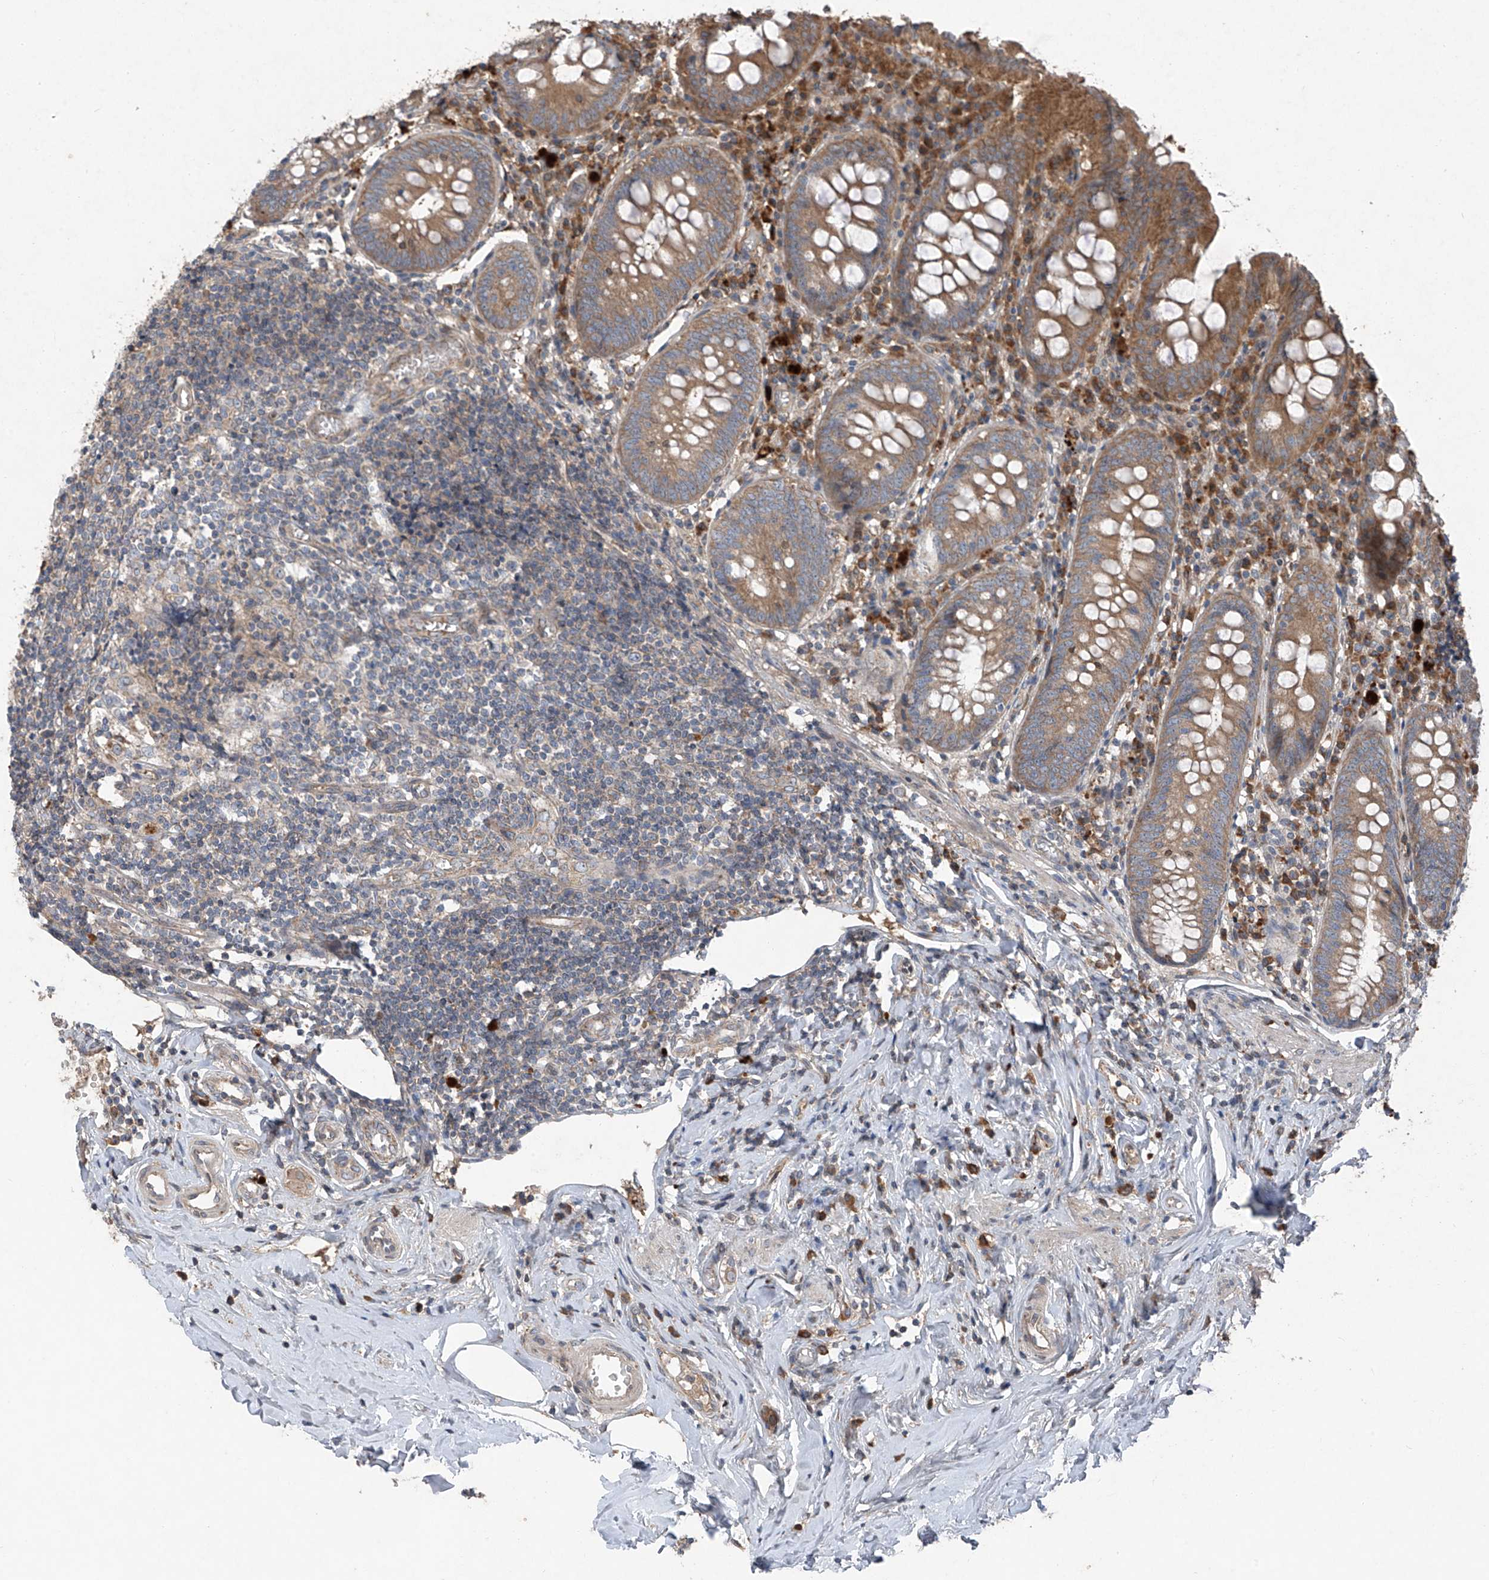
{"staining": {"intensity": "moderate", "quantity": ">75%", "location": "cytoplasmic/membranous"}, "tissue": "appendix", "cell_type": "Glandular cells", "image_type": "normal", "snomed": [{"axis": "morphology", "description": "Normal tissue, NOS"}, {"axis": "topography", "description": "Appendix"}], "caption": "This micrograph shows IHC staining of normal appendix, with medium moderate cytoplasmic/membranous positivity in about >75% of glandular cells.", "gene": "FOXRED2", "patient": {"sex": "female", "age": 54}}